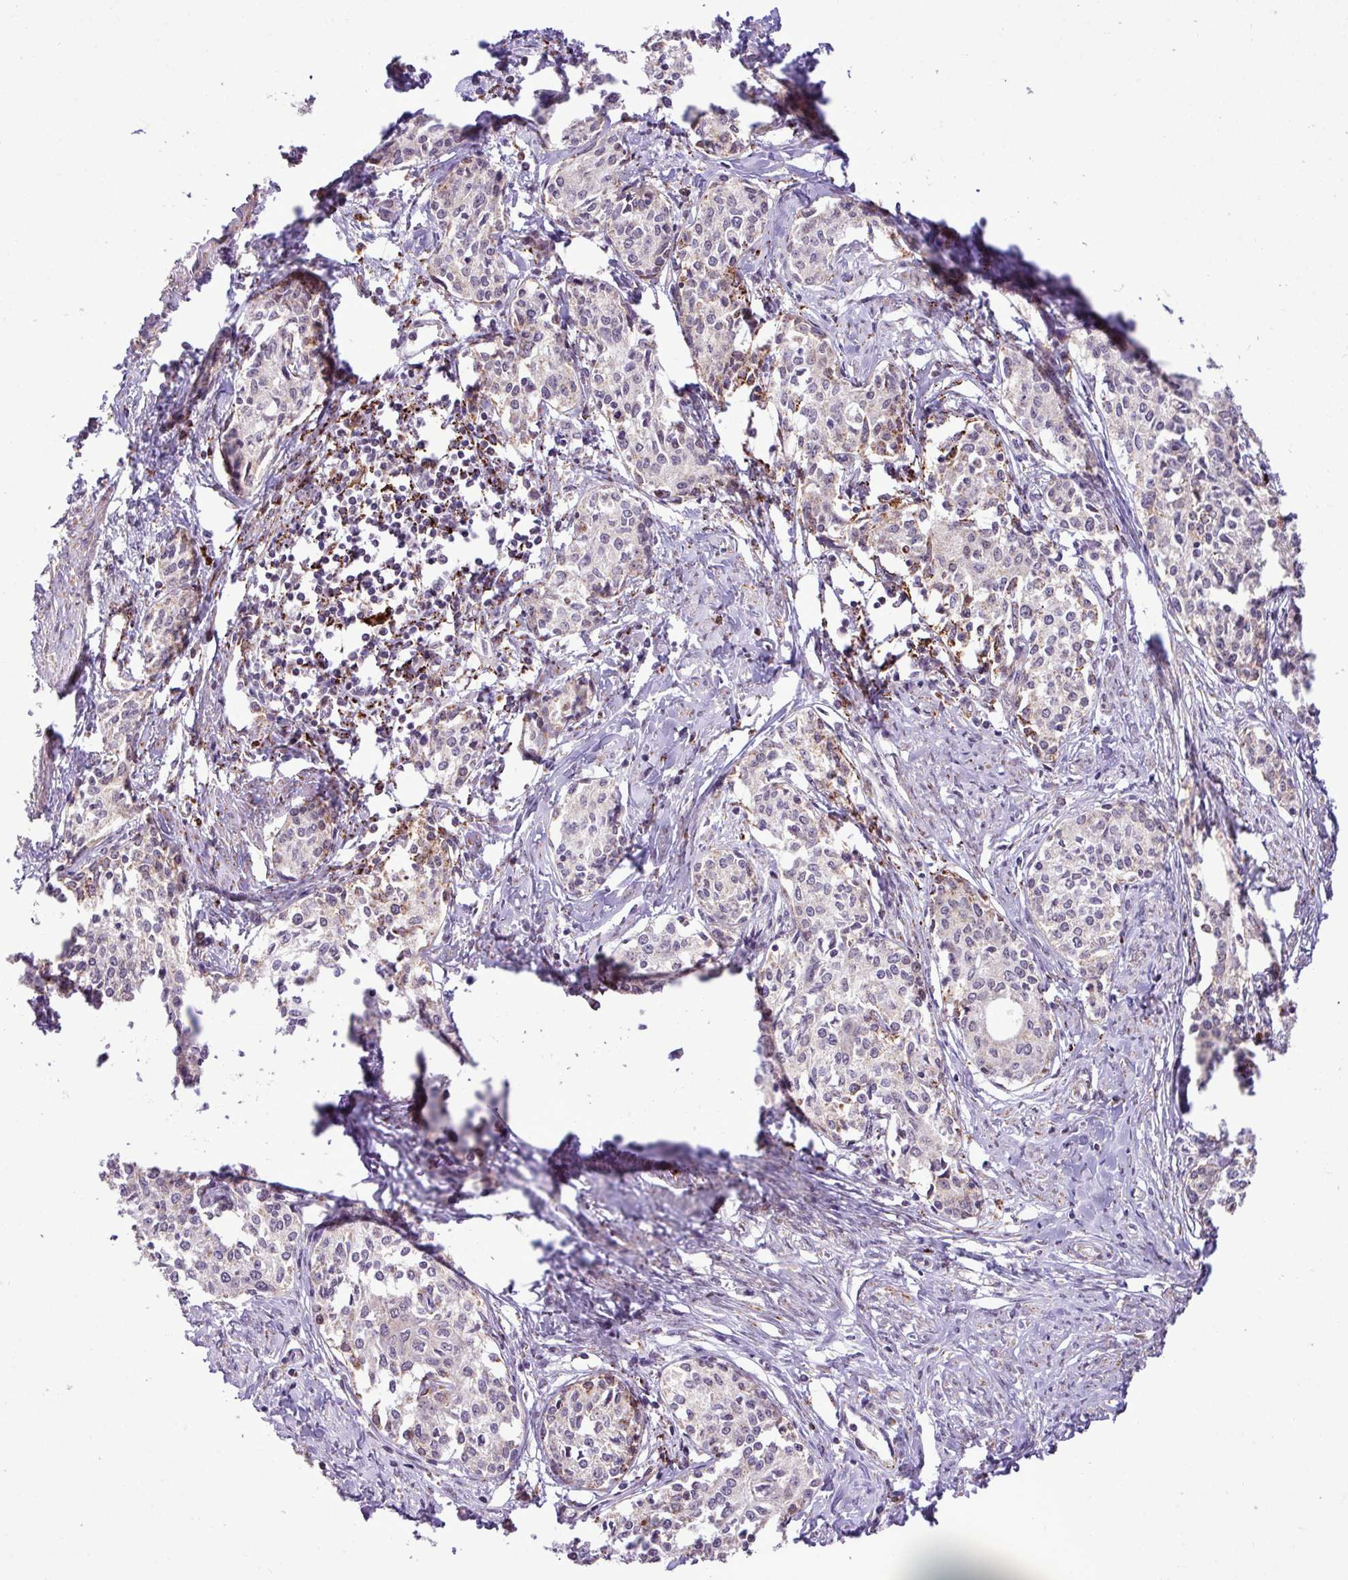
{"staining": {"intensity": "moderate", "quantity": "<25%", "location": "cytoplasmic/membranous"}, "tissue": "cervical cancer", "cell_type": "Tumor cells", "image_type": "cancer", "snomed": [{"axis": "morphology", "description": "Squamous cell carcinoma, NOS"}, {"axis": "morphology", "description": "Adenocarcinoma, NOS"}, {"axis": "topography", "description": "Cervix"}], "caption": "Immunohistochemical staining of cervical adenocarcinoma displays low levels of moderate cytoplasmic/membranous positivity in about <25% of tumor cells.", "gene": "SGPP1", "patient": {"sex": "female", "age": 52}}